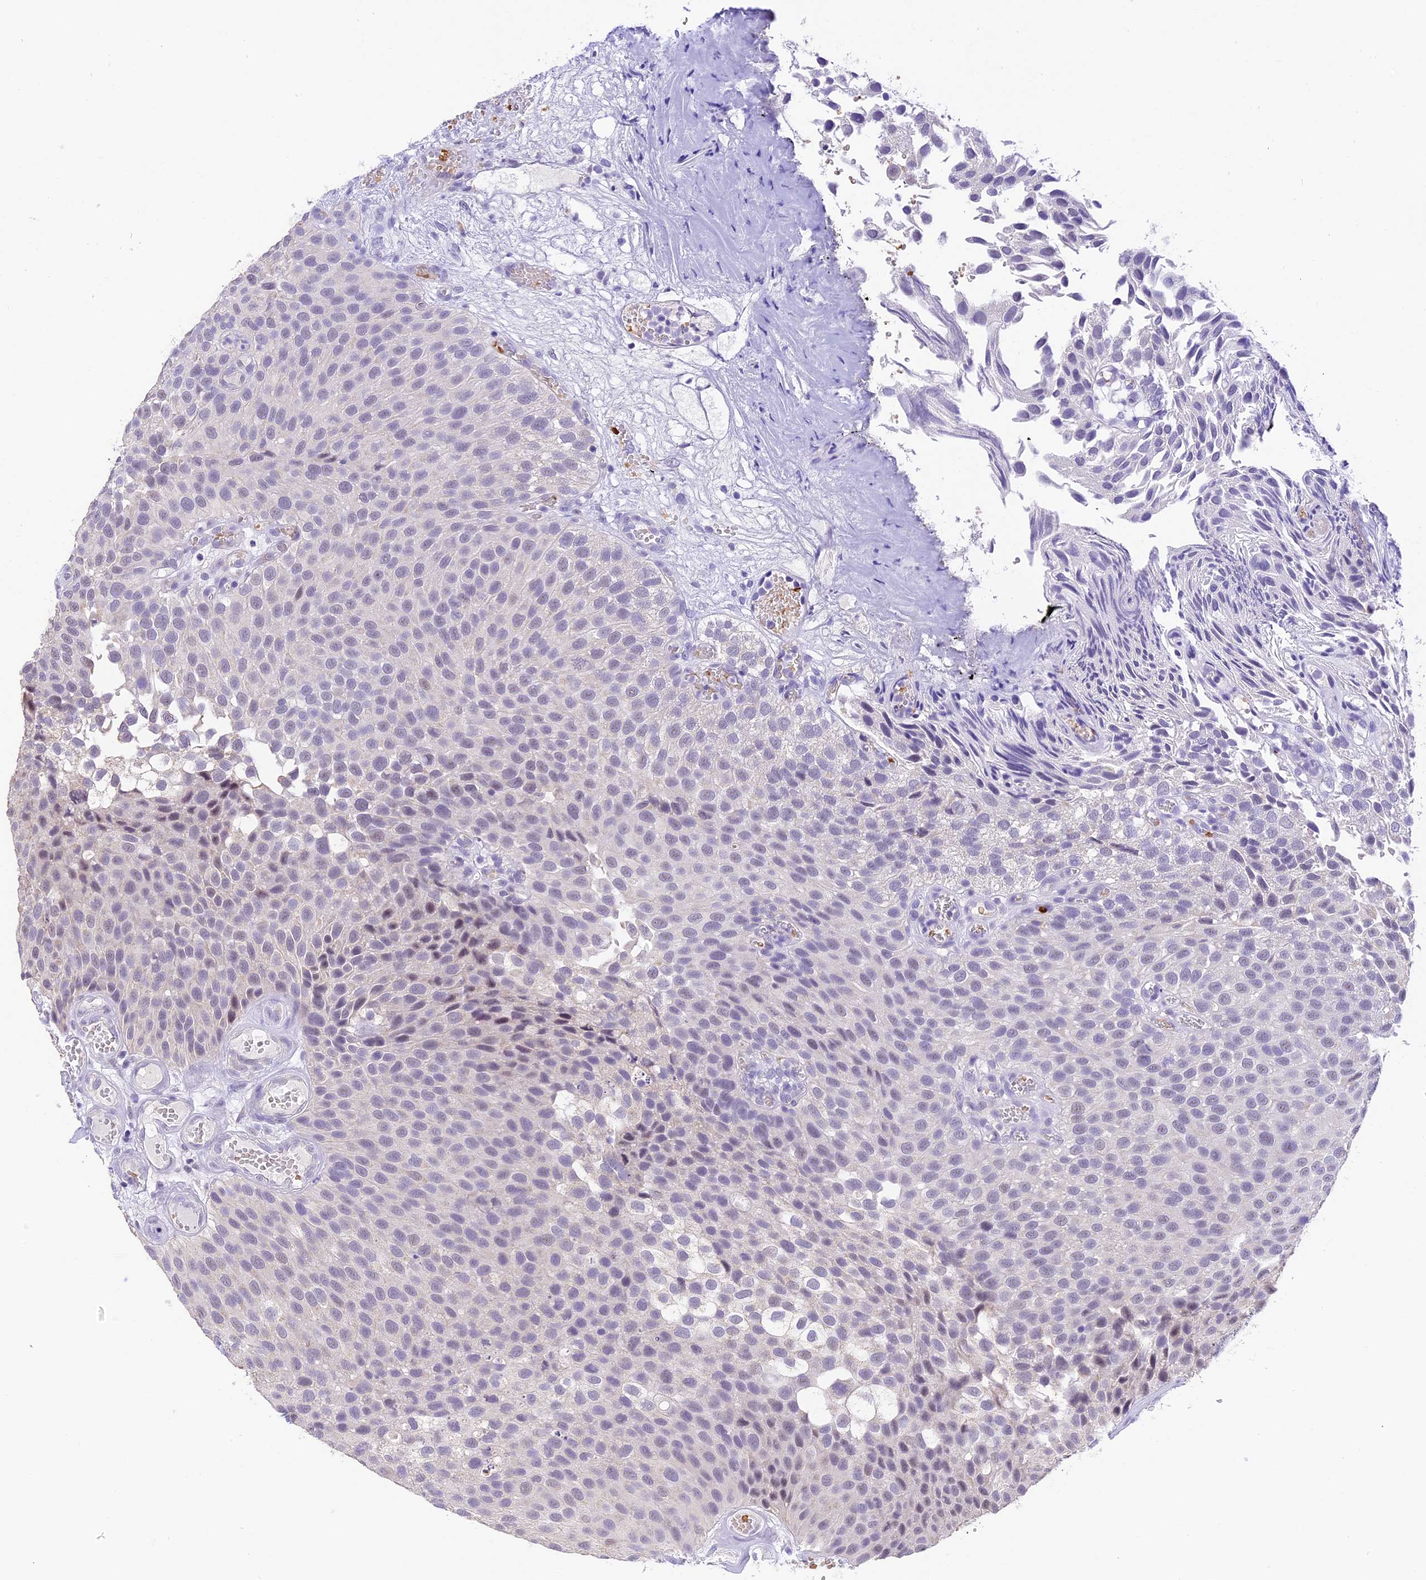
{"staining": {"intensity": "negative", "quantity": "none", "location": "none"}, "tissue": "urothelial cancer", "cell_type": "Tumor cells", "image_type": "cancer", "snomed": [{"axis": "morphology", "description": "Urothelial carcinoma, Low grade"}, {"axis": "topography", "description": "Urinary bladder"}], "caption": "This is a histopathology image of immunohistochemistry (IHC) staining of urothelial cancer, which shows no staining in tumor cells.", "gene": "AHSP", "patient": {"sex": "male", "age": 89}}